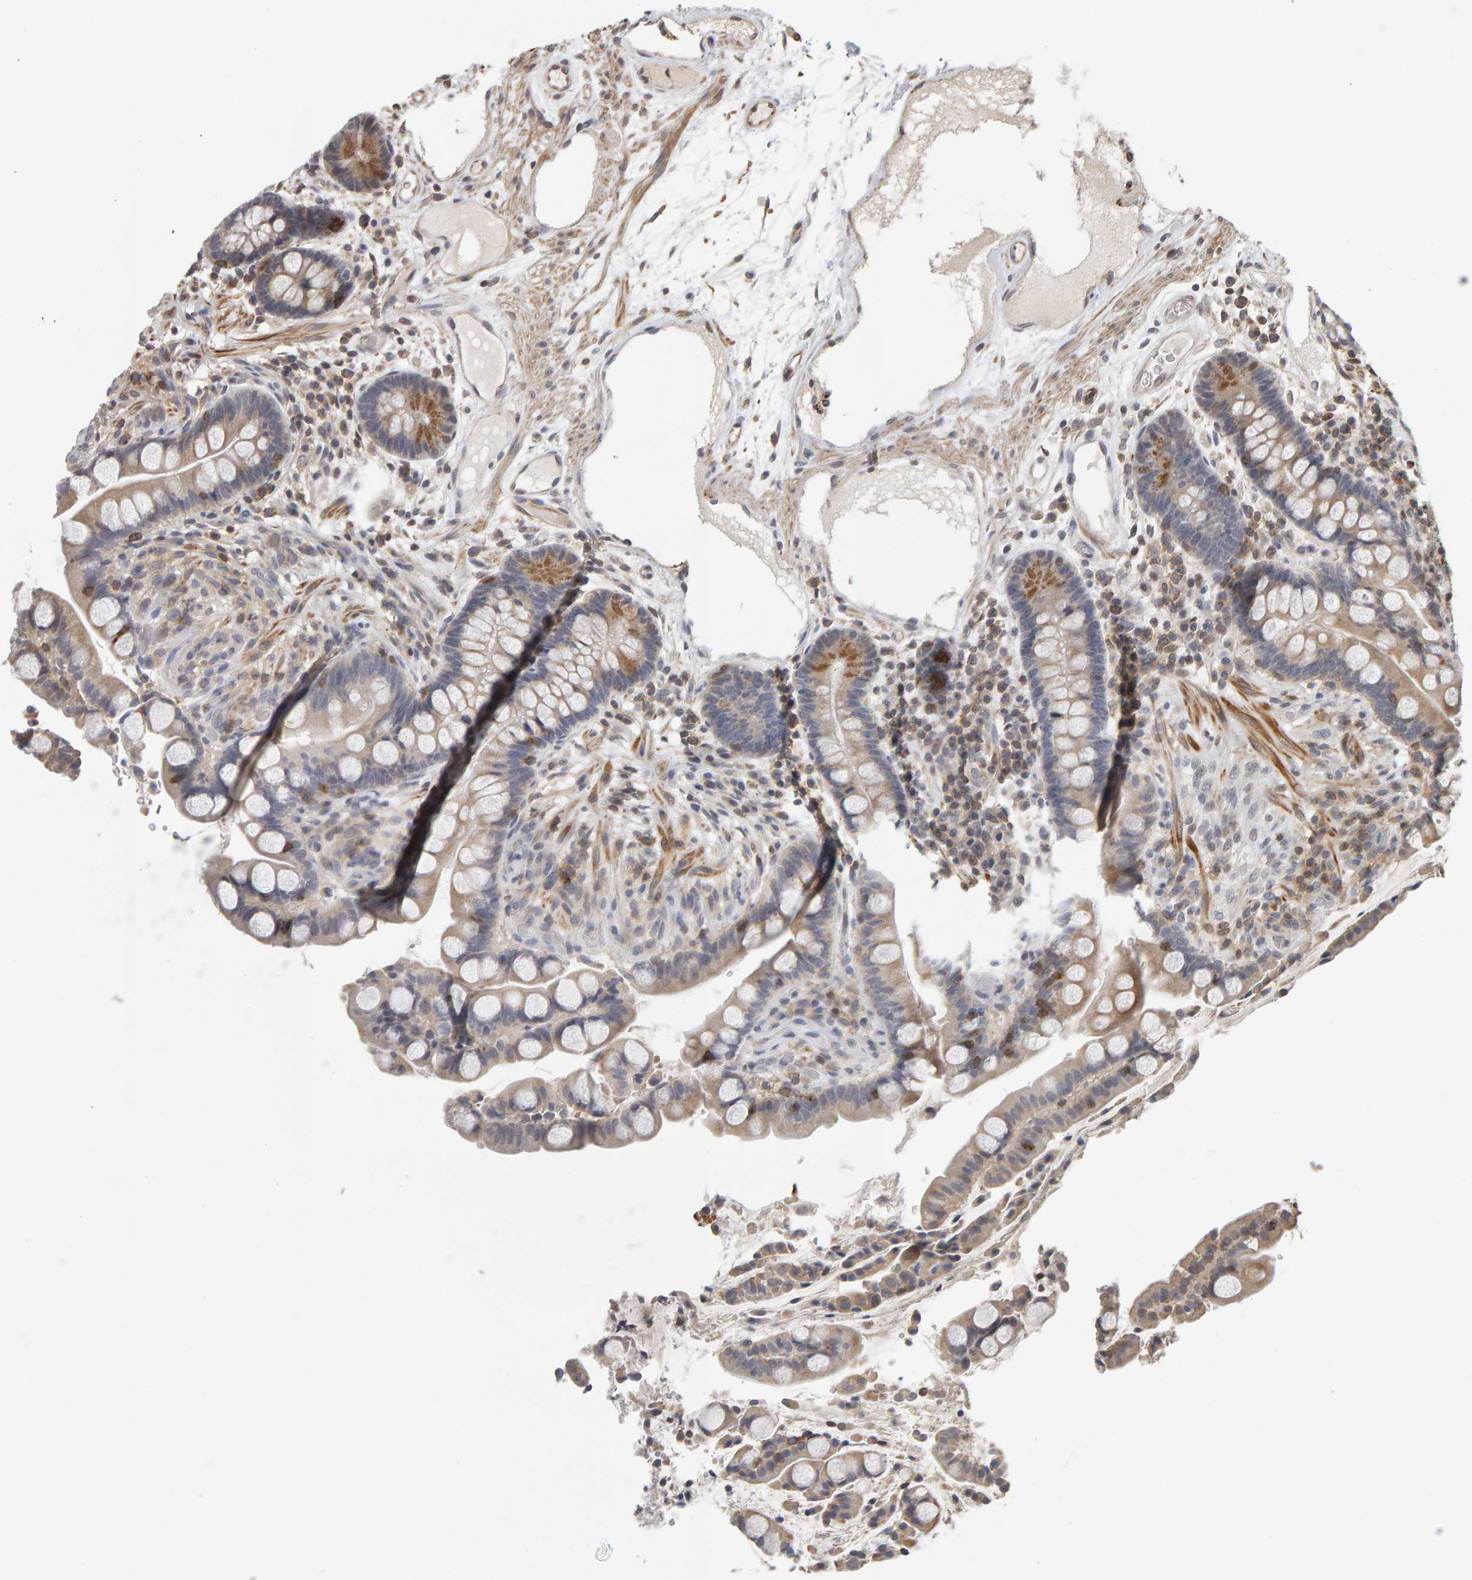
{"staining": {"intensity": "moderate", "quantity": "25%-75%", "location": "cytoplasmic/membranous"}, "tissue": "colon", "cell_type": "Endothelial cells", "image_type": "normal", "snomed": [{"axis": "morphology", "description": "Normal tissue, NOS"}, {"axis": "topography", "description": "Colon"}], "caption": "This is a micrograph of immunohistochemistry staining of unremarkable colon, which shows moderate staining in the cytoplasmic/membranous of endothelial cells.", "gene": "TEFM", "patient": {"sex": "male", "age": 73}}